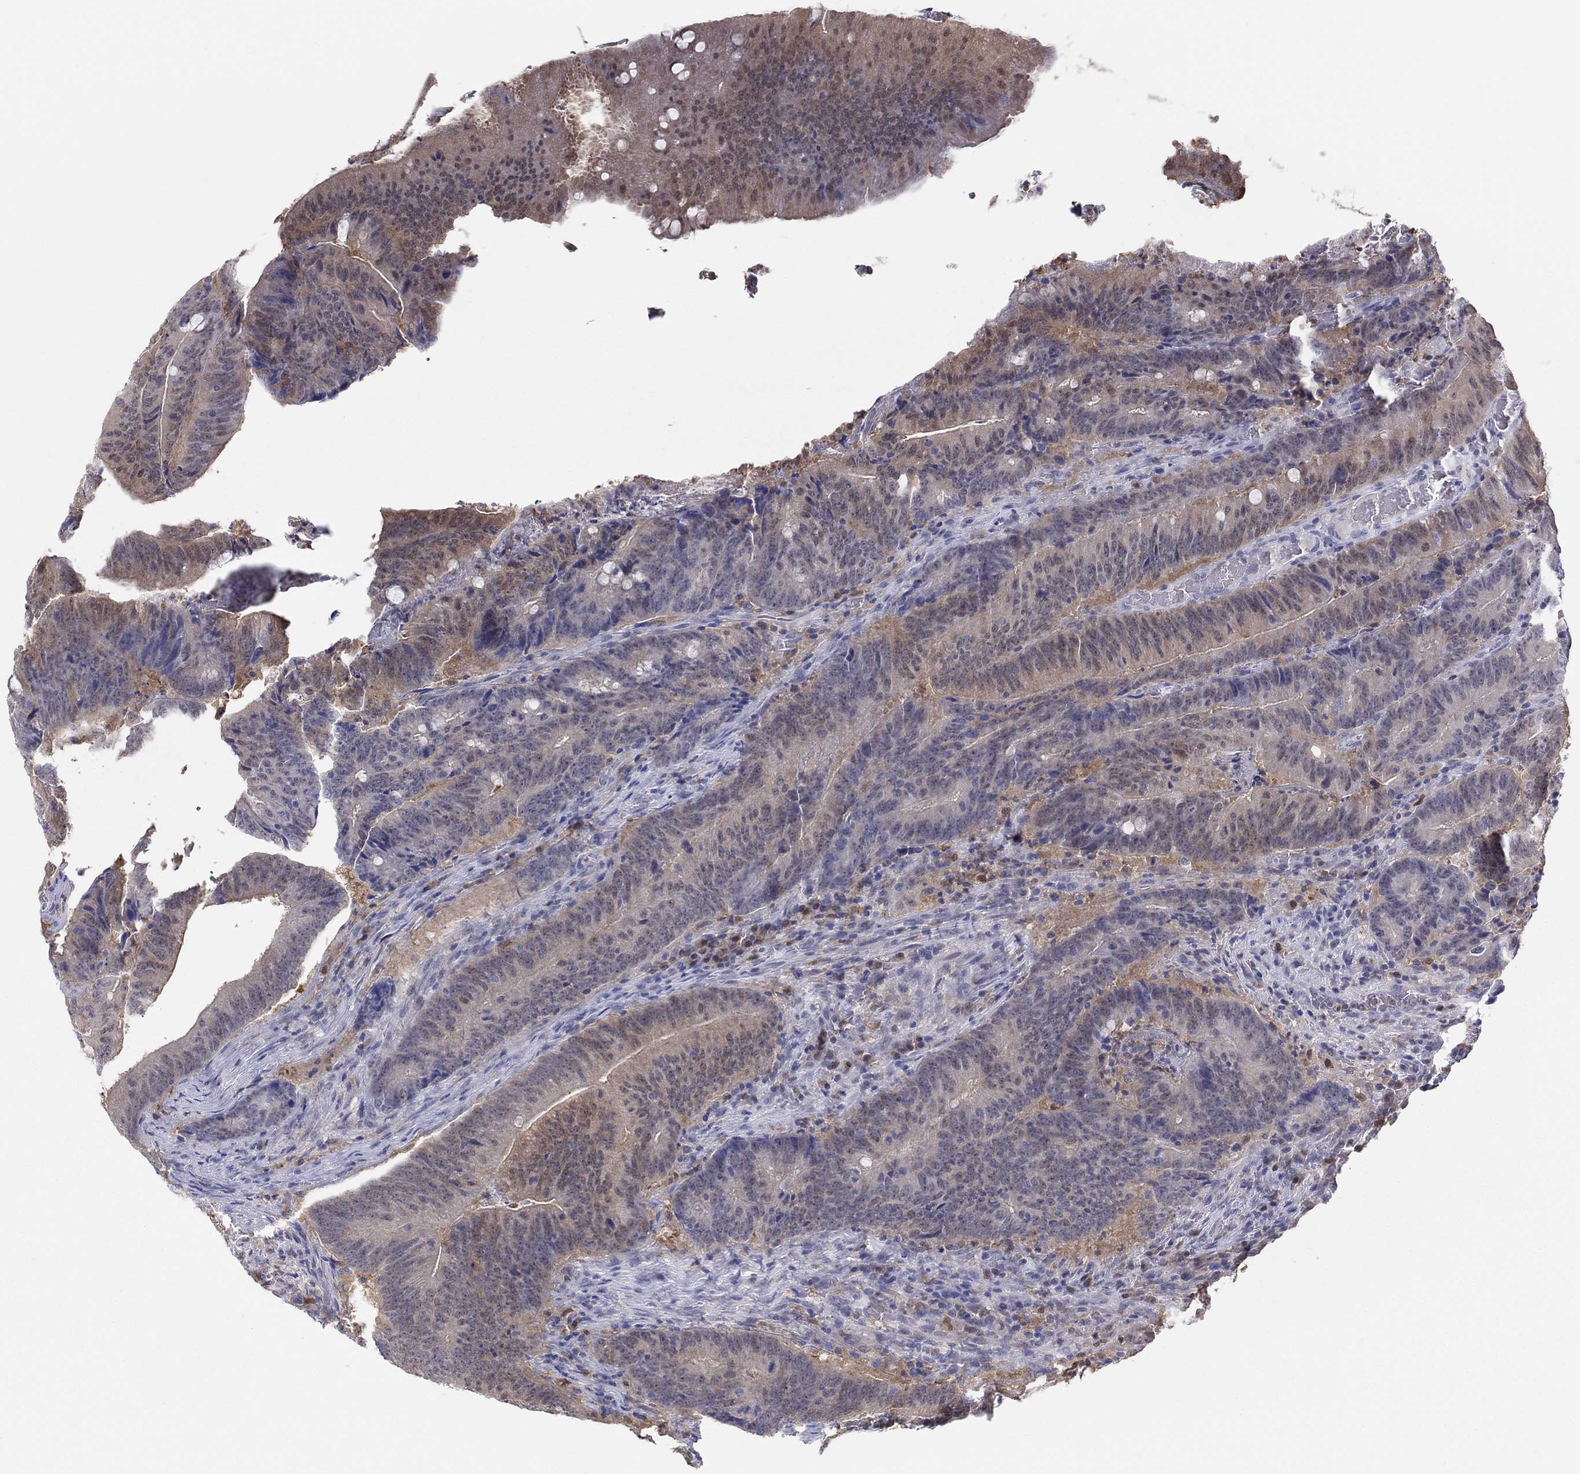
{"staining": {"intensity": "moderate", "quantity": "<25%", "location": "cytoplasmic/membranous"}, "tissue": "colorectal cancer", "cell_type": "Tumor cells", "image_type": "cancer", "snomed": [{"axis": "morphology", "description": "Adenocarcinoma, NOS"}, {"axis": "topography", "description": "Colon"}], "caption": "A low amount of moderate cytoplasmic/membranous staining is identified in approximately <25% of tumor cells in colorectal adenocarcinoma tissue.", "gene": "PDXK", "patient": {"sex": "female", "age": 87}}